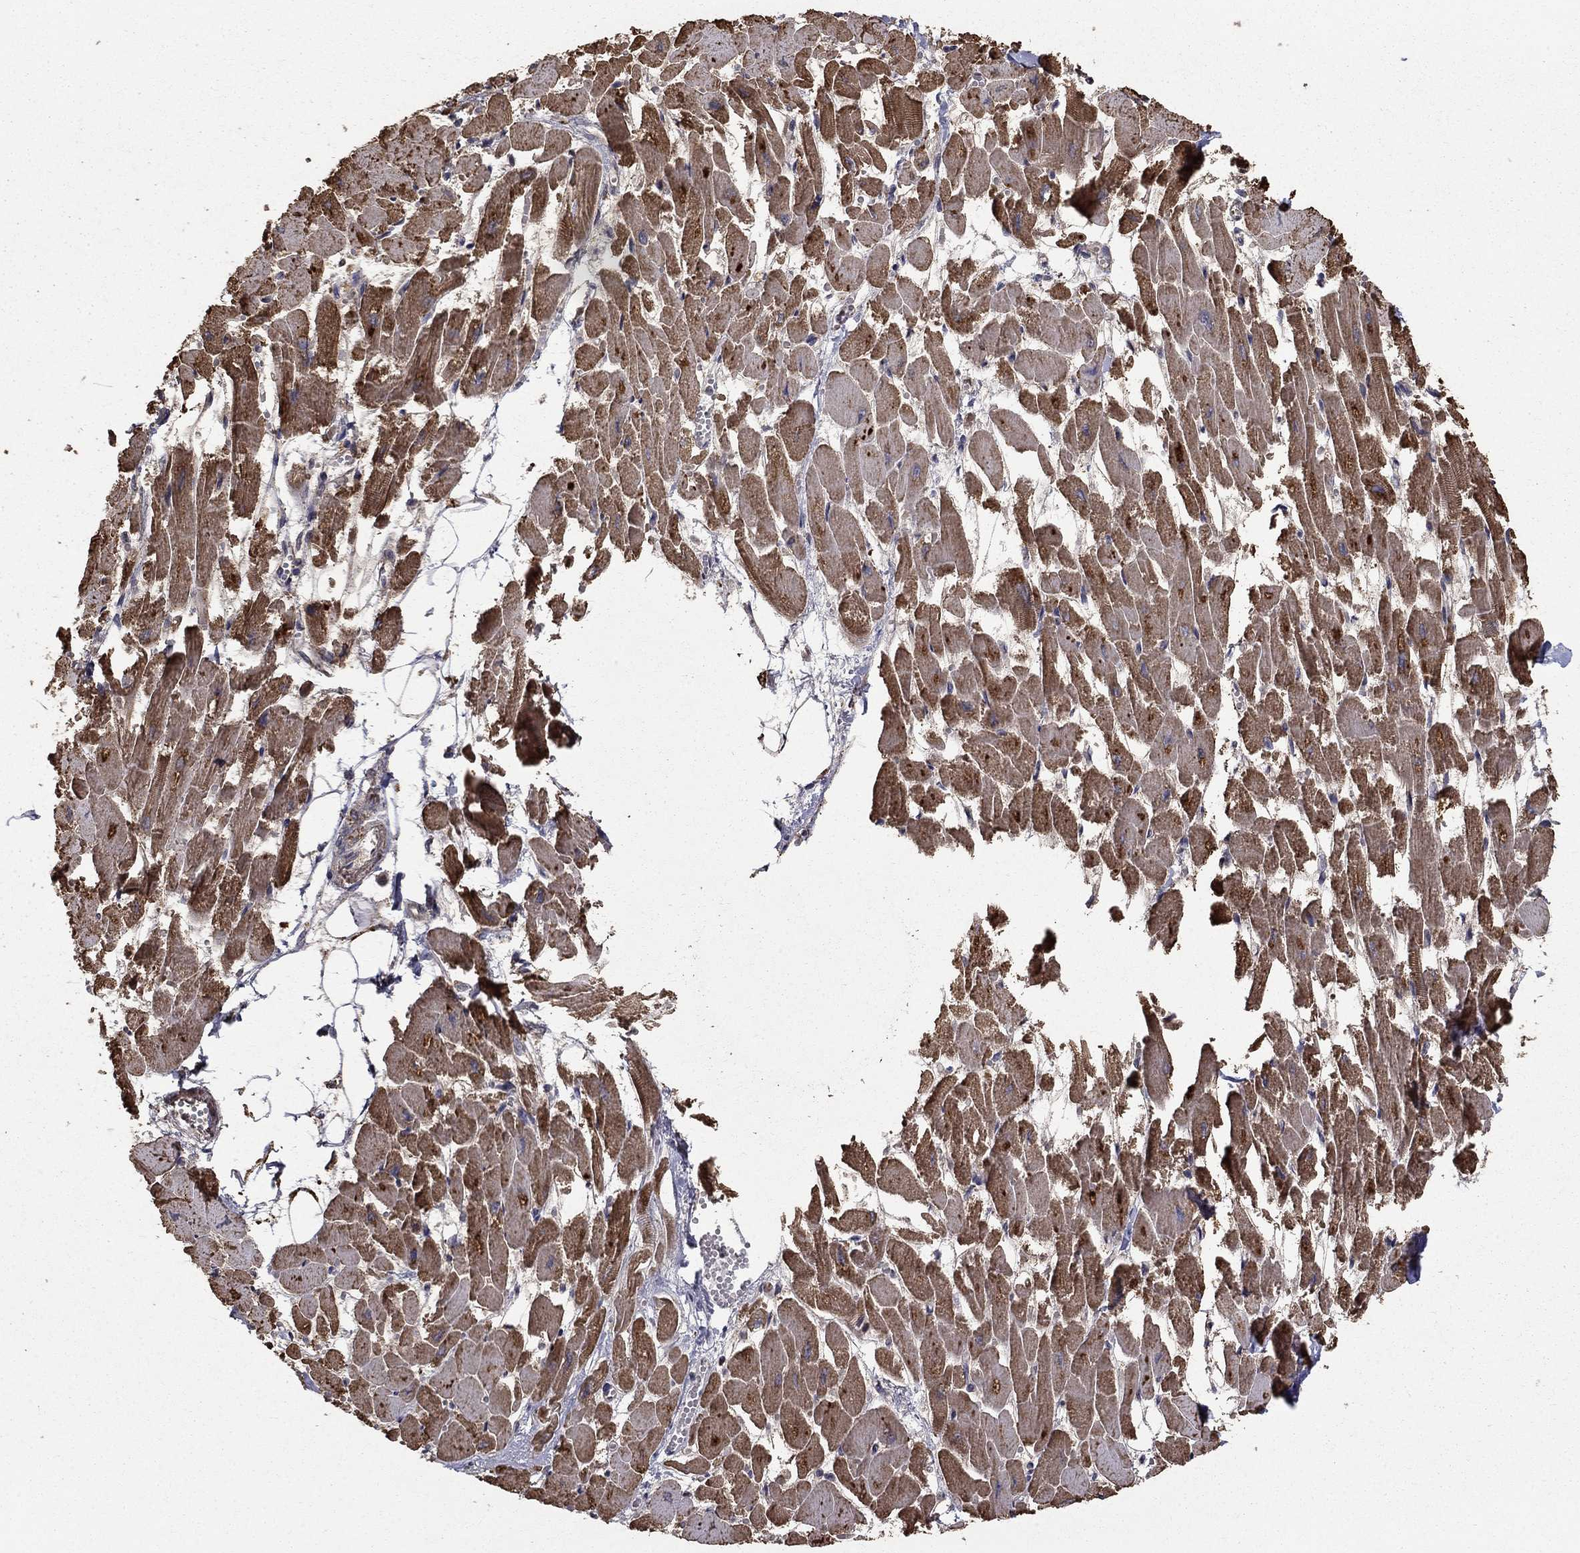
{"staining": {"intensity": "strong", "quantity": ">75%", "location": "cytoplasmic/membranous"}, "tissue": "heart muscle", "cell_type": "Cardiomyocytes", "image_type": "normal", "snomed": [{"axis": "morphology", "description": "Normal tissue, NOS"}, {"axis": "topography", "description": "Heart"}], "caption": "Benign heart muscle displays strong cytoplasmic/membranous staining in about >75% of cardiomyocytes Ihc stains the protein of interest in brown and the nuclei are stained blue..", "gene": "ACOT13", "patient": {"sex": "female", "age": 52}}